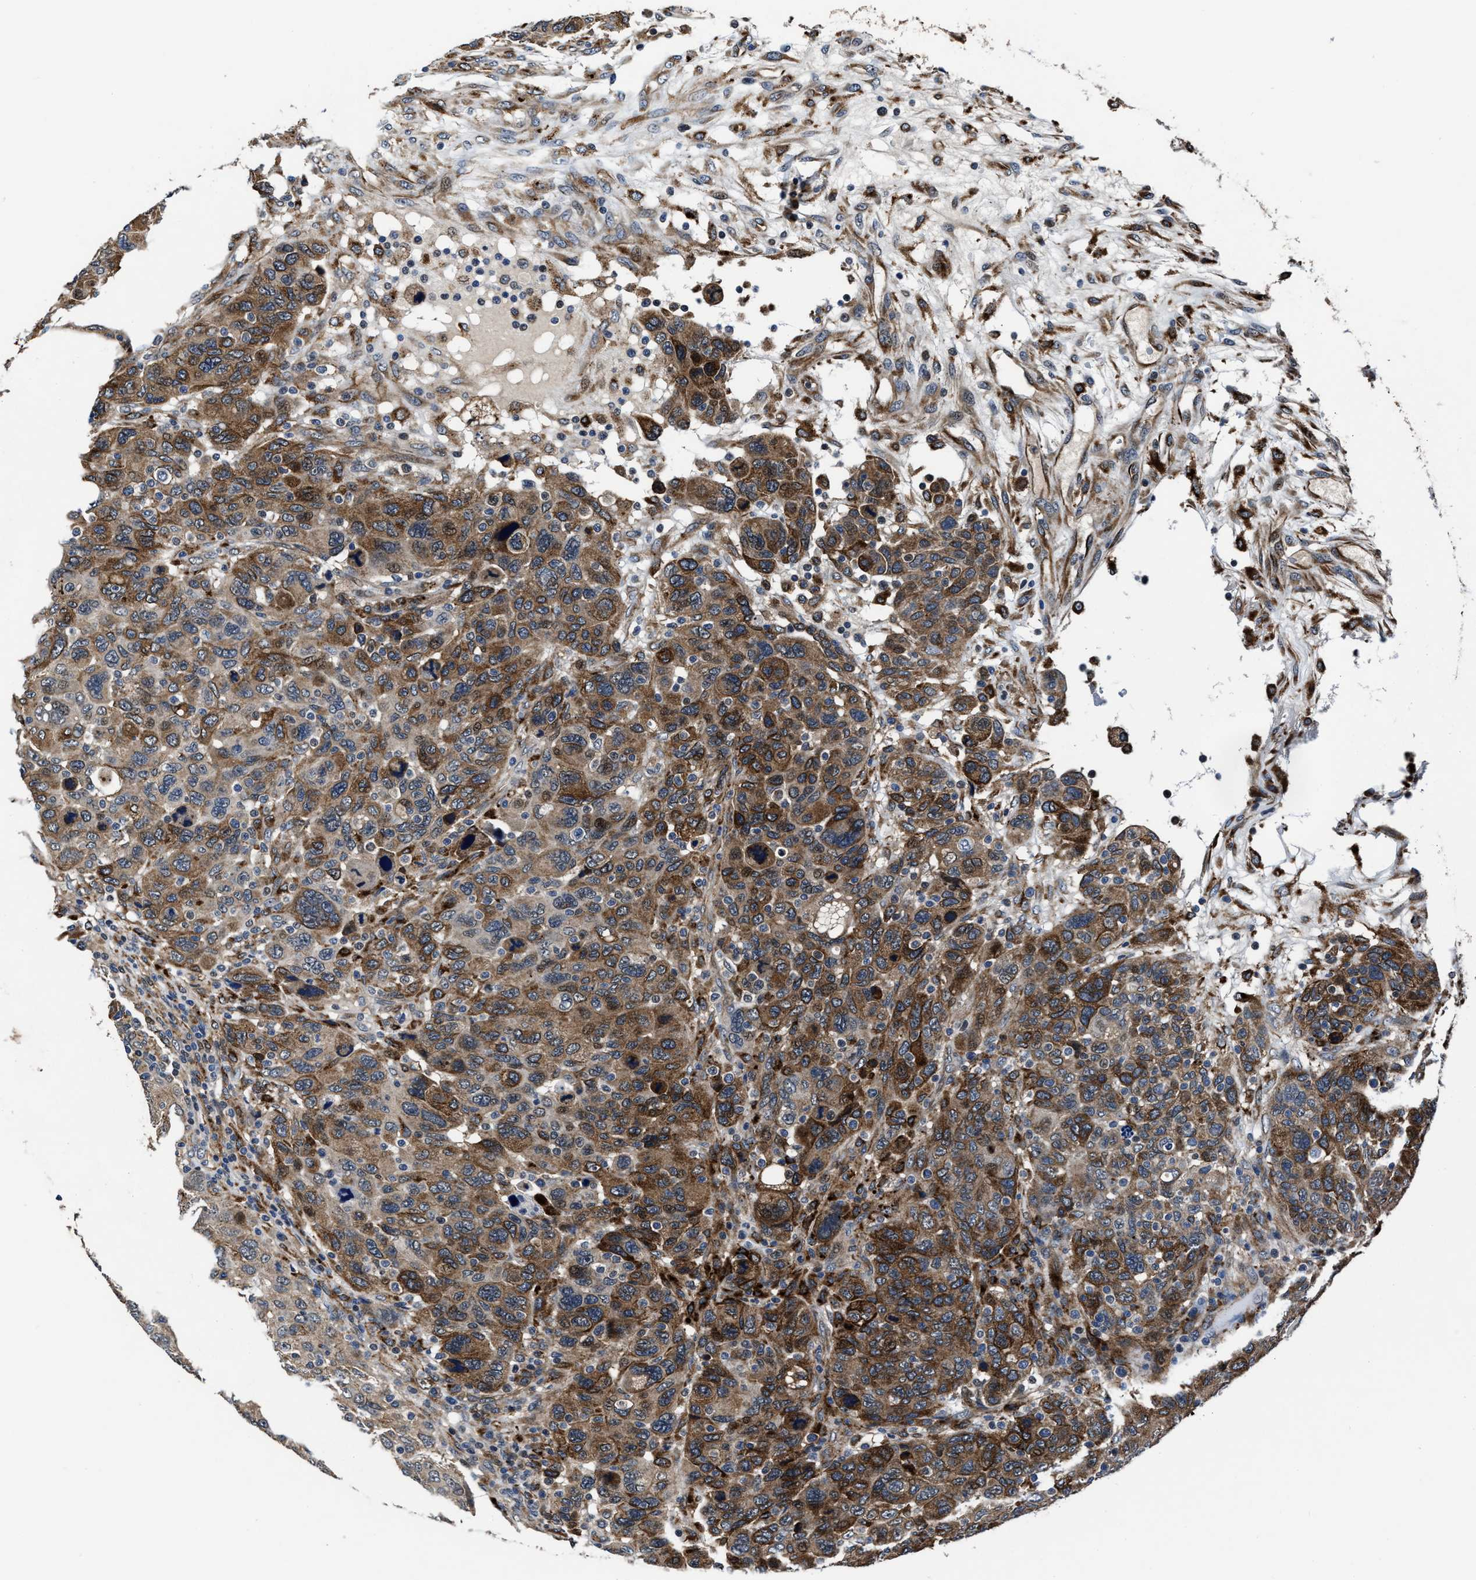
{"staining": {"intensity": "moderate", "quantity": ">75%", "location": "cytoplasmic/membranous"}, "tissue": "breast cancer", "cell_type": "Tumor cells", "image_type": "cancer", "snomed": [{"axis": "morphology", "description": "Duct carcinoma"}, {"axis": "topography", "description": "Breast"}], "caption": "Human invasive ductal carcinoma (breast) stained with a protein marker shows moderate staining in tumor cells.", "gene": "C2orf66", "patient": {"sex": "female", "age": 37}}